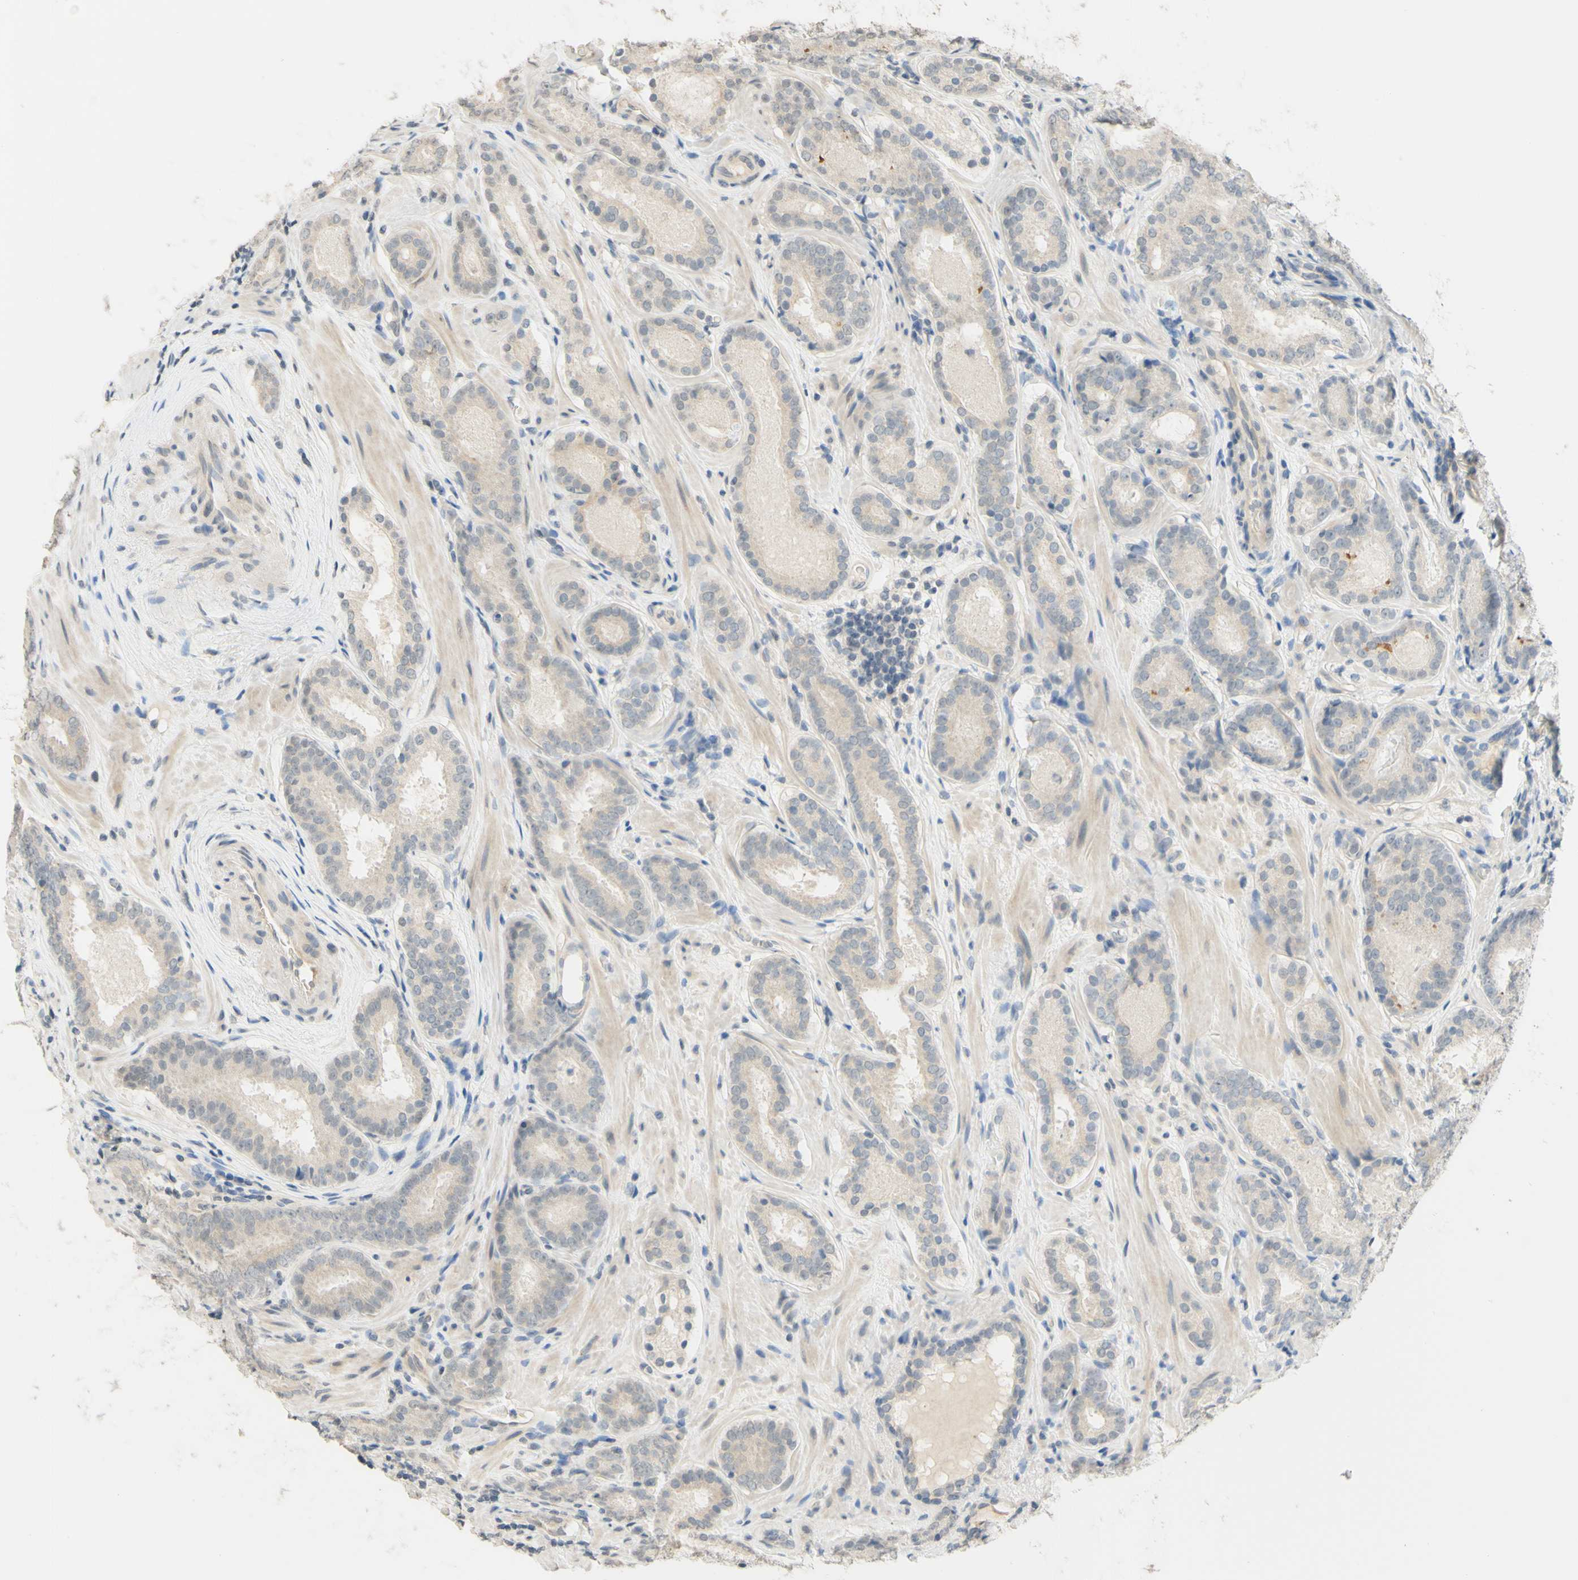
{"staining": {"intensity": "negative", "quantity": "none", "location": "none"}, "tissue": "prostate cancer", "cell_type": "Tumor cells", "image_type": "cancer", "snomed": [{"axis": "morphology", "description": "Adenocarcinoma, Low grade"}, {"axis": "topography", "description": "Prostate"}], "caption": "The photomicrograph displays no staining of tumor cells in adenocarcinoma (low-grade) (prostate).", "gene": "MAG", "patient": {"sex": "male", "age": 69}}